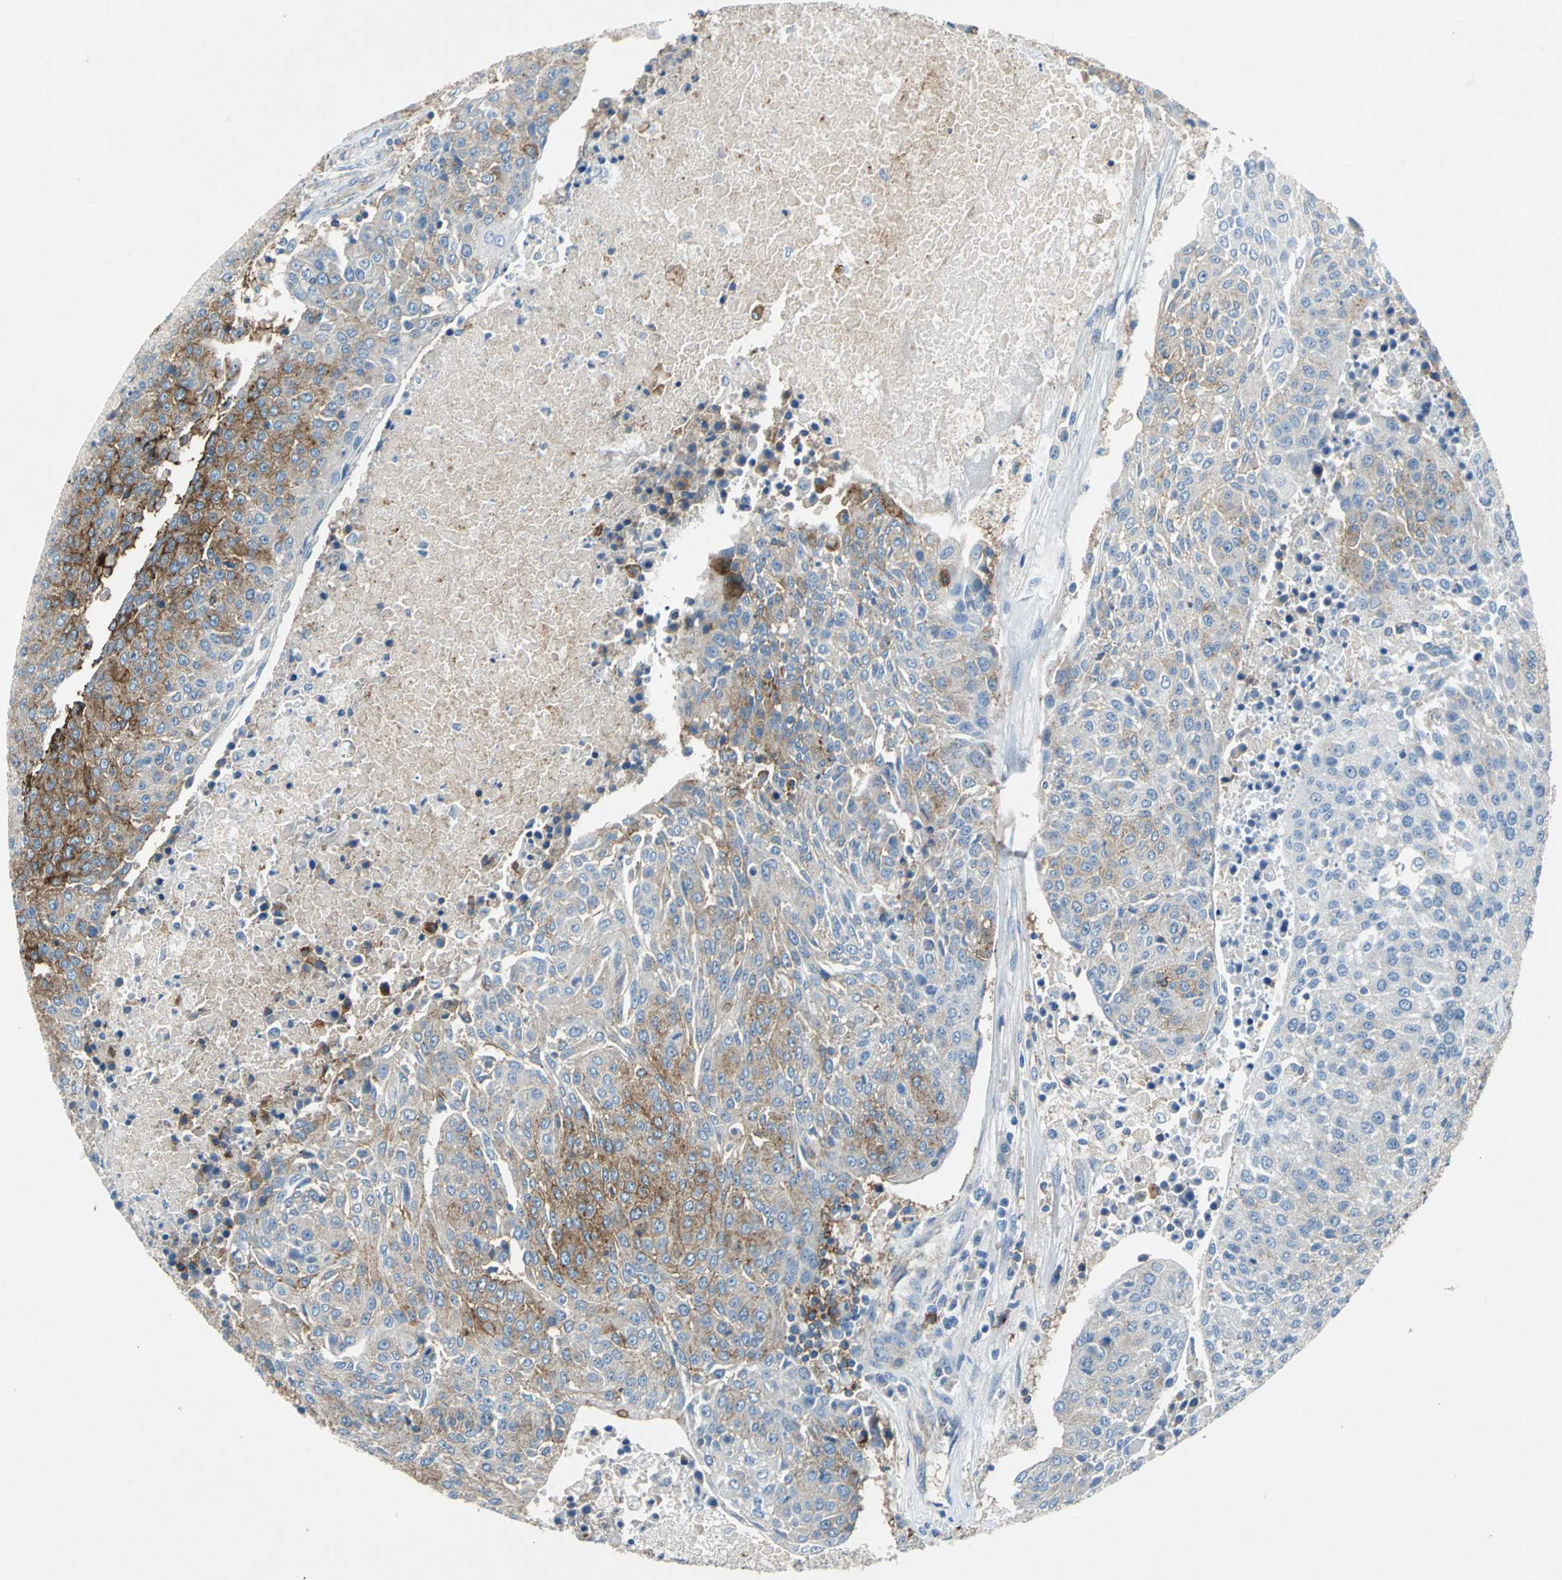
{"staining": {"intensity": "strong", "quantity": ">75%", "location": "cytoplasmic/membranous"}, "tissue": "urothelial cancer", "cell_type": "Tumor cells", "image_type": "cancer", "snomed": [{"axis": "morphology", "description": "Urothelial carcinoma, High grade"}, {"axis": "topography", "description": "Urinary bladder"}], "caption": "Tumor cells display high levels of strong cytoplasmic/membranous expression in about >75% of cells in high-grade urothelial carcinoma.", "gene": "RPS13", "patient": {"sex": "female", "age": 85}}